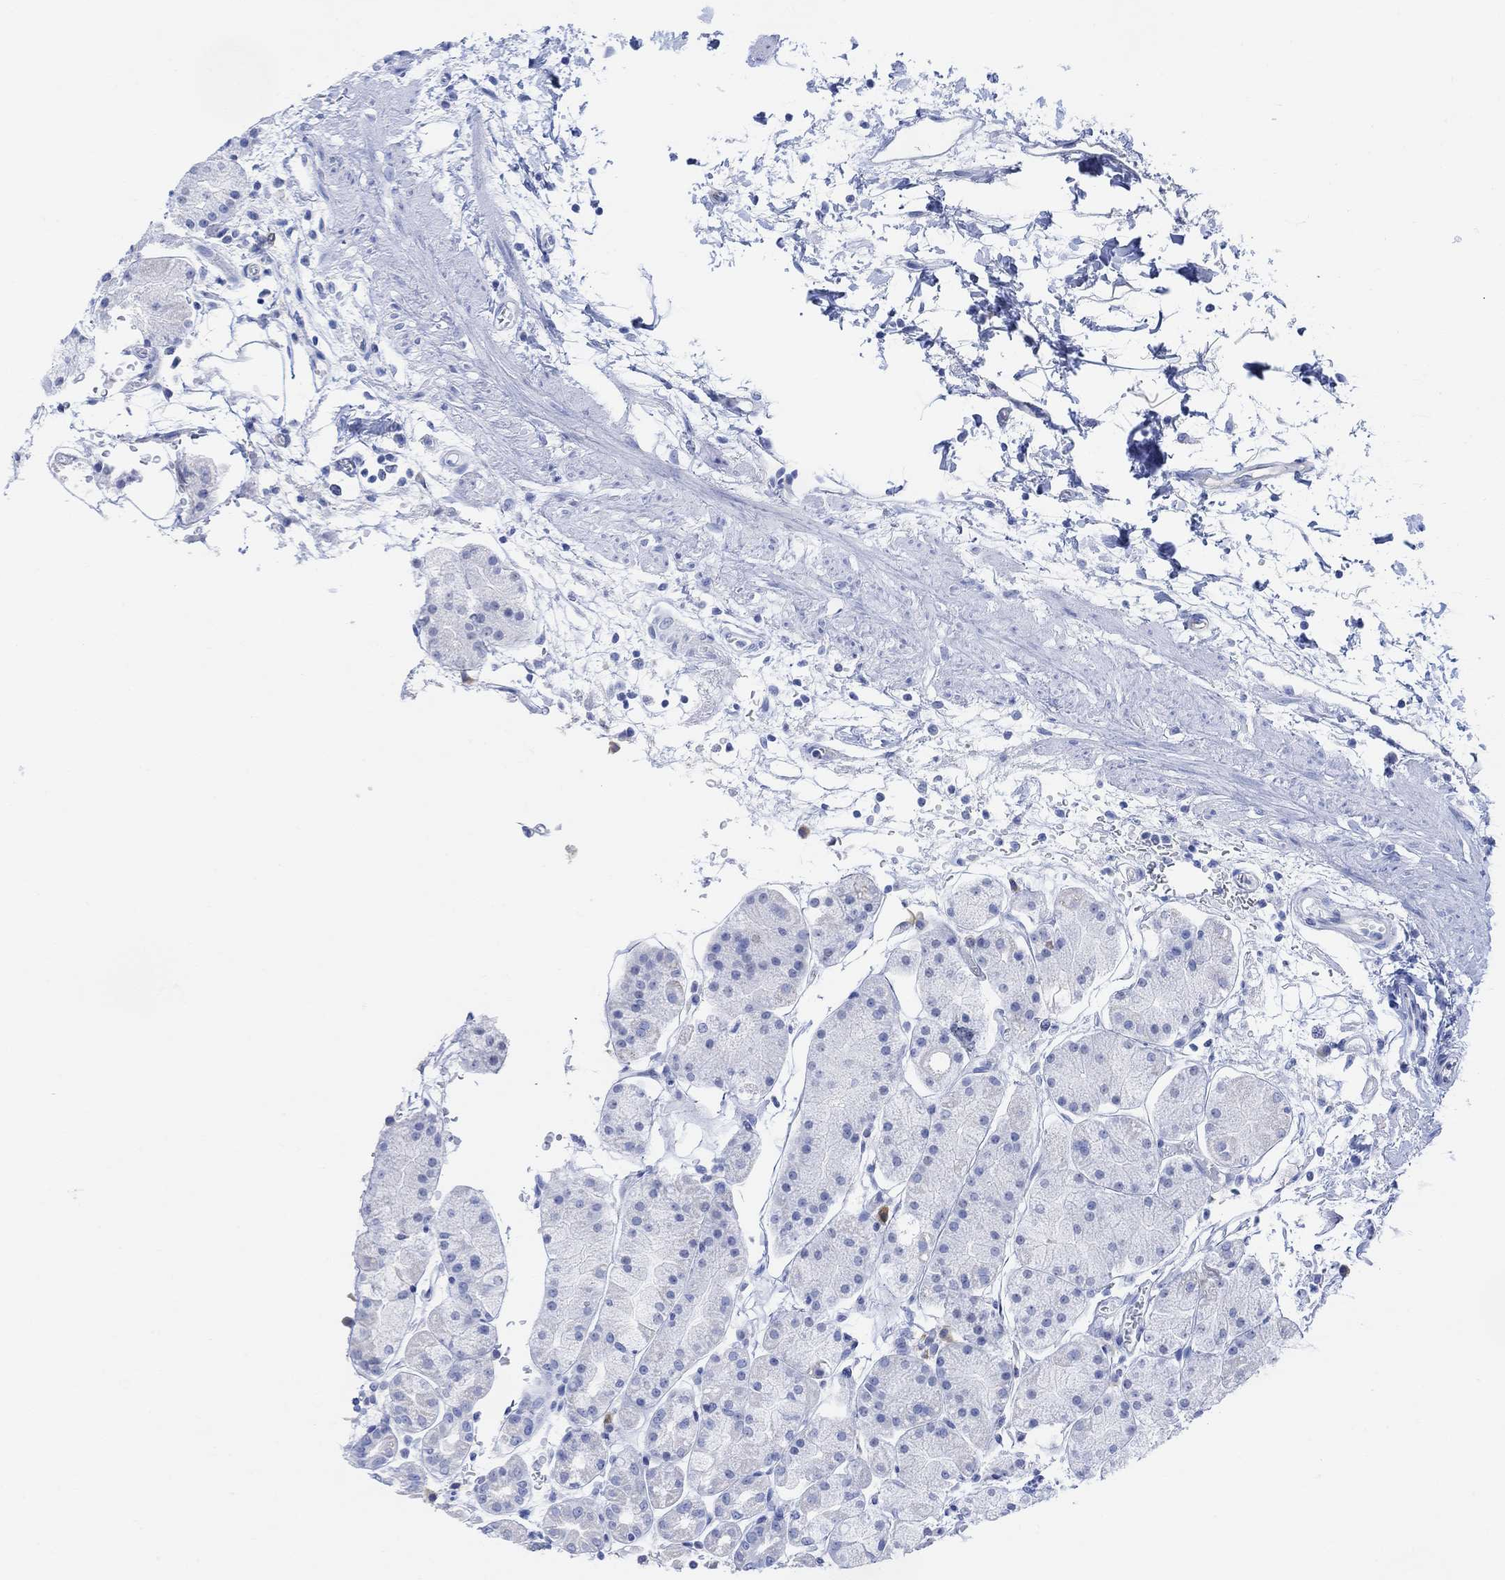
{"staining": {"intensity": "negative", "quantity": "none", "location": "none"}, "tissue": "stomach", "cell_type": "Glandular cells", "image_type": "normal", "snomed": [{"axis": "morphology", "description": "Normal tissue, NOS"}, {"axis": "topography", "description": "Stomach"}], "caption": "Immunohistochemical staining of unremarkable human stomach displays no significant staining in glandular cells.", "gene": "GNG13", "patient": {"sex": "male", "age": 54}}